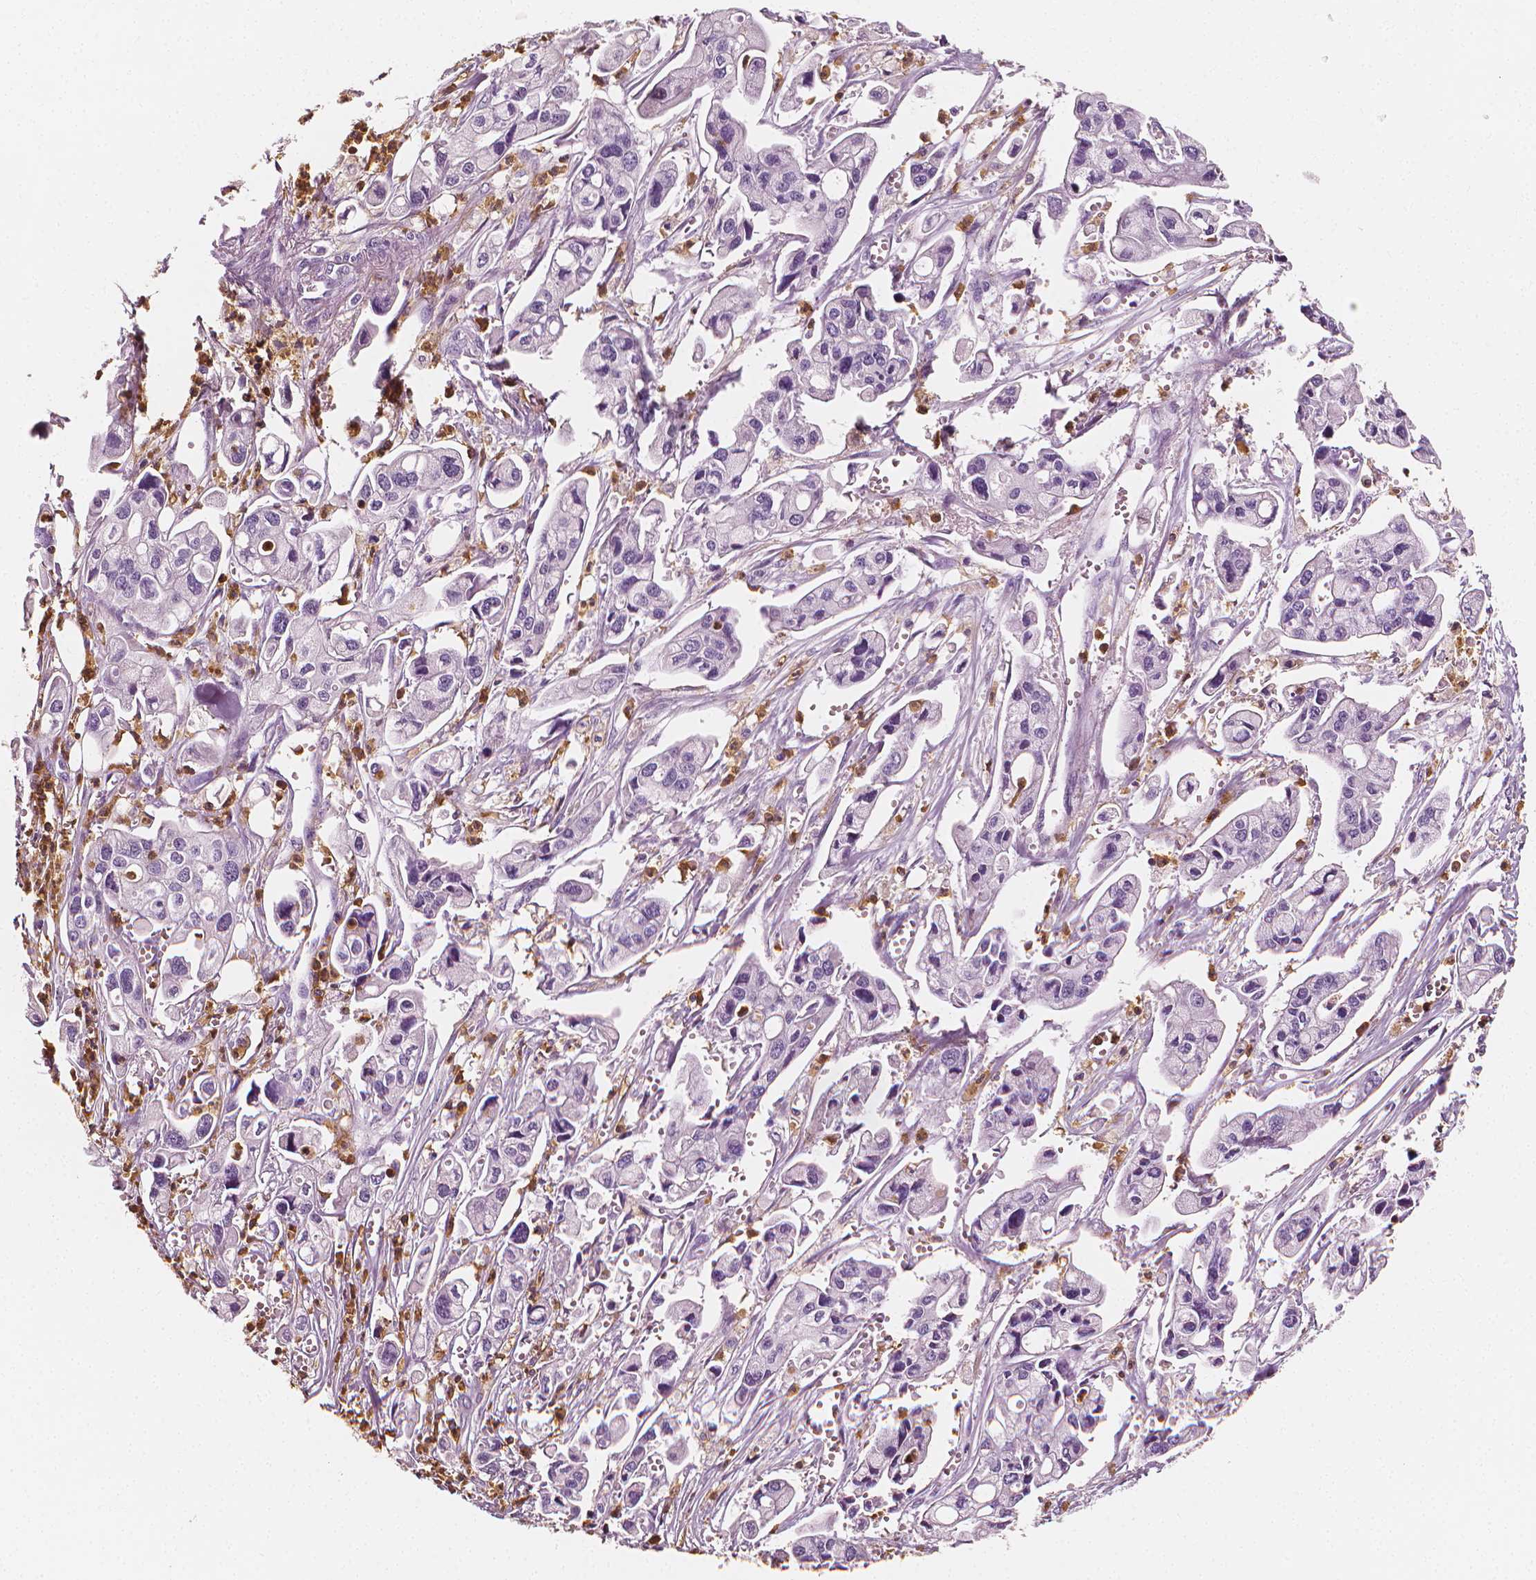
{"staining": {"intensity": "negative", "quantity": "none", "location": "none"}, "tissue": "pancreatic cancer", "cell_type": "Tumor cells", "image_type": "cancer", "snomed": [{"axis": "morphology", "description": "Adenocarcinoma, NOS"}, {"axis": "topography", "description": "Pancreas"}], "caption": "This is a photomicrograph of immunohistochemistry (IHC) staining of pancreatic adenocarcinoma, which shows no expression in tumor cells.", "gene": "PTPRC", "patient": {"sex": "male", "age": 70}}